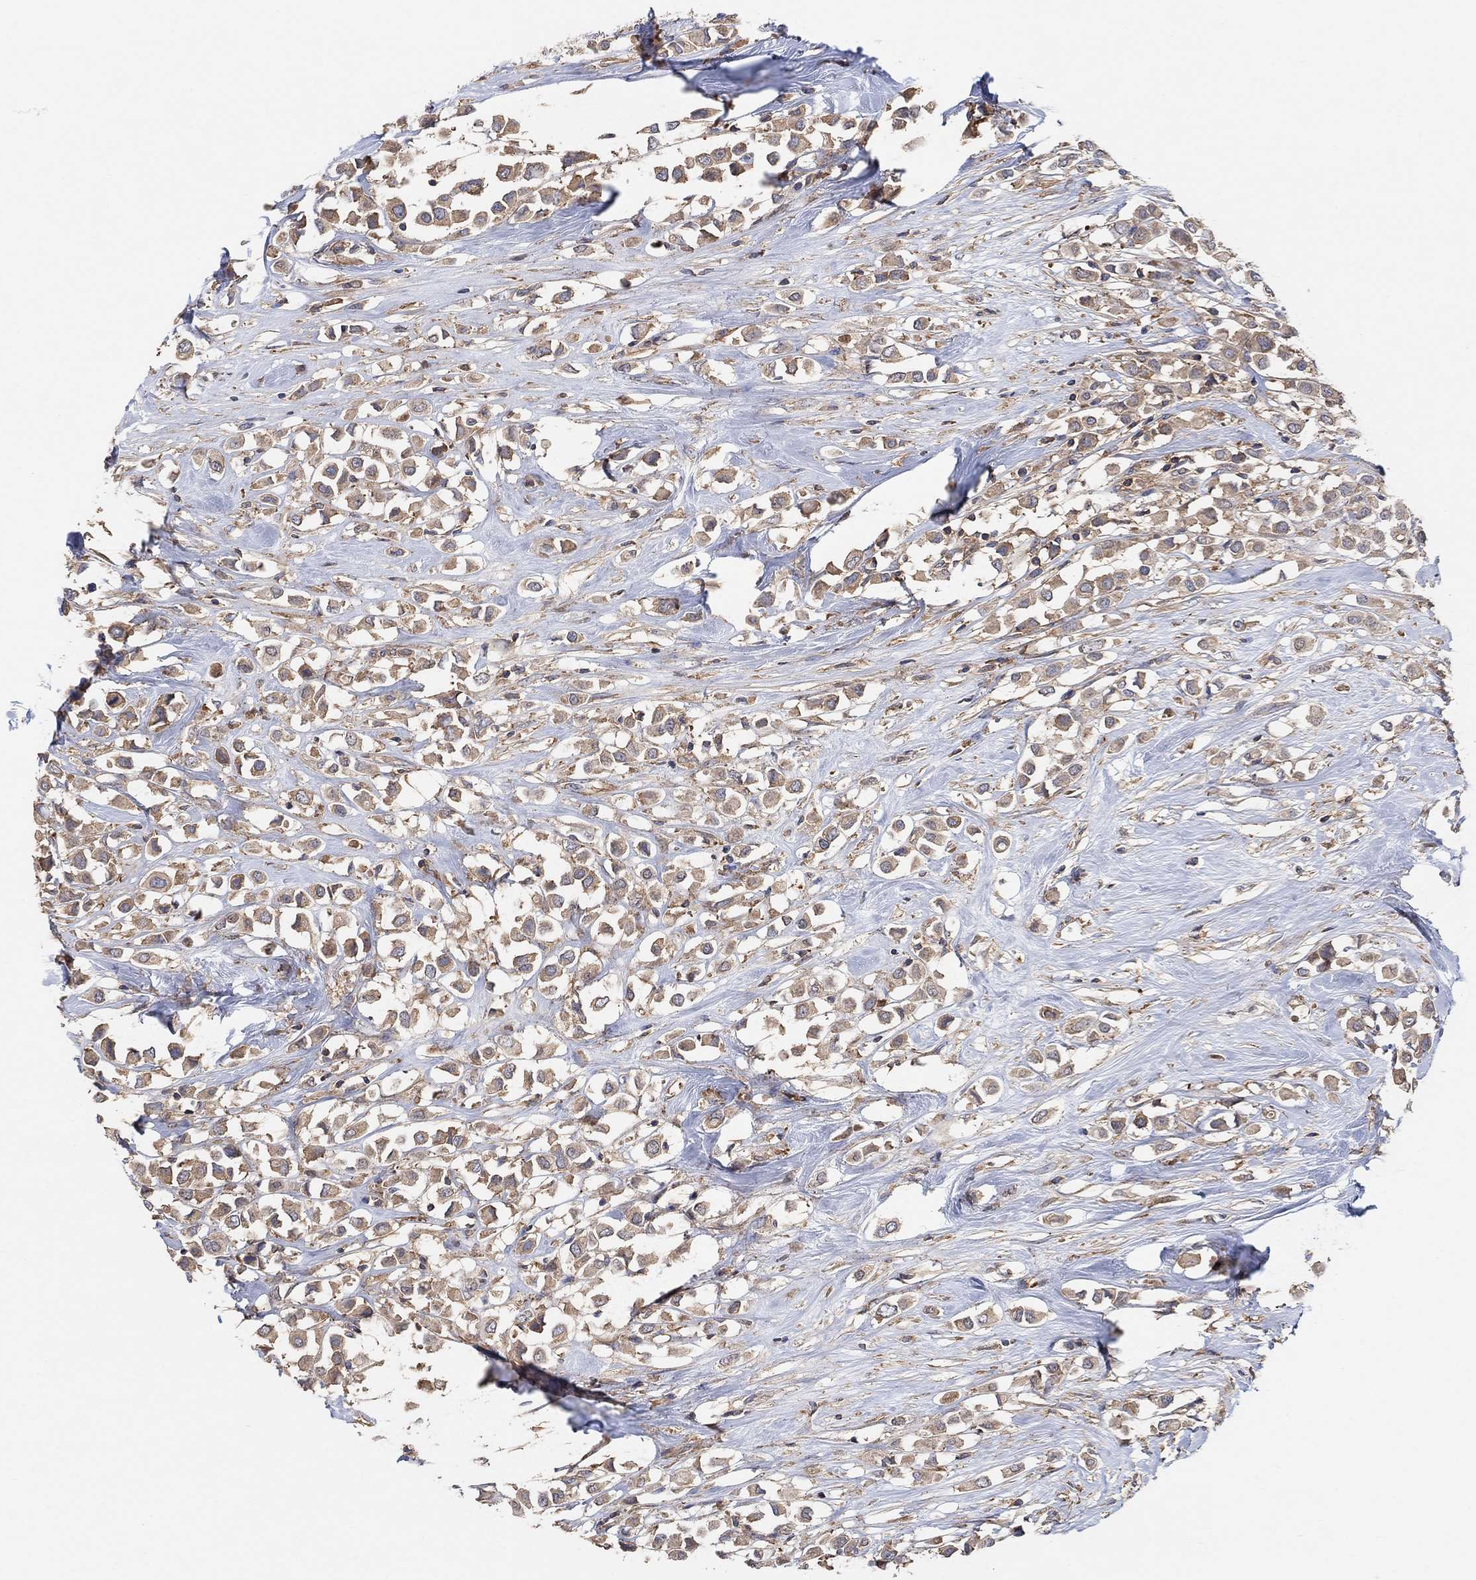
{"staining": {"intensity": "weak", "quantity": ">75%", "location": "cytoplasmic/membranous"}, "tissue": "breast cancer", "cell_type": "Tumor cells", "image_type": "cancer", "snomed": [{"axis": "morphology", "description": "Duct carcinoma"}, {"axis": "topography", "description": "Breast"}], "caption": "Brown immunohistochemical staining in breast cancer displays weak cytoplasmic/membranous positivity in about >75% of tumor cells.", "gene": "BLOC1S3", "patient": {"sex": "female", "age": 61}}